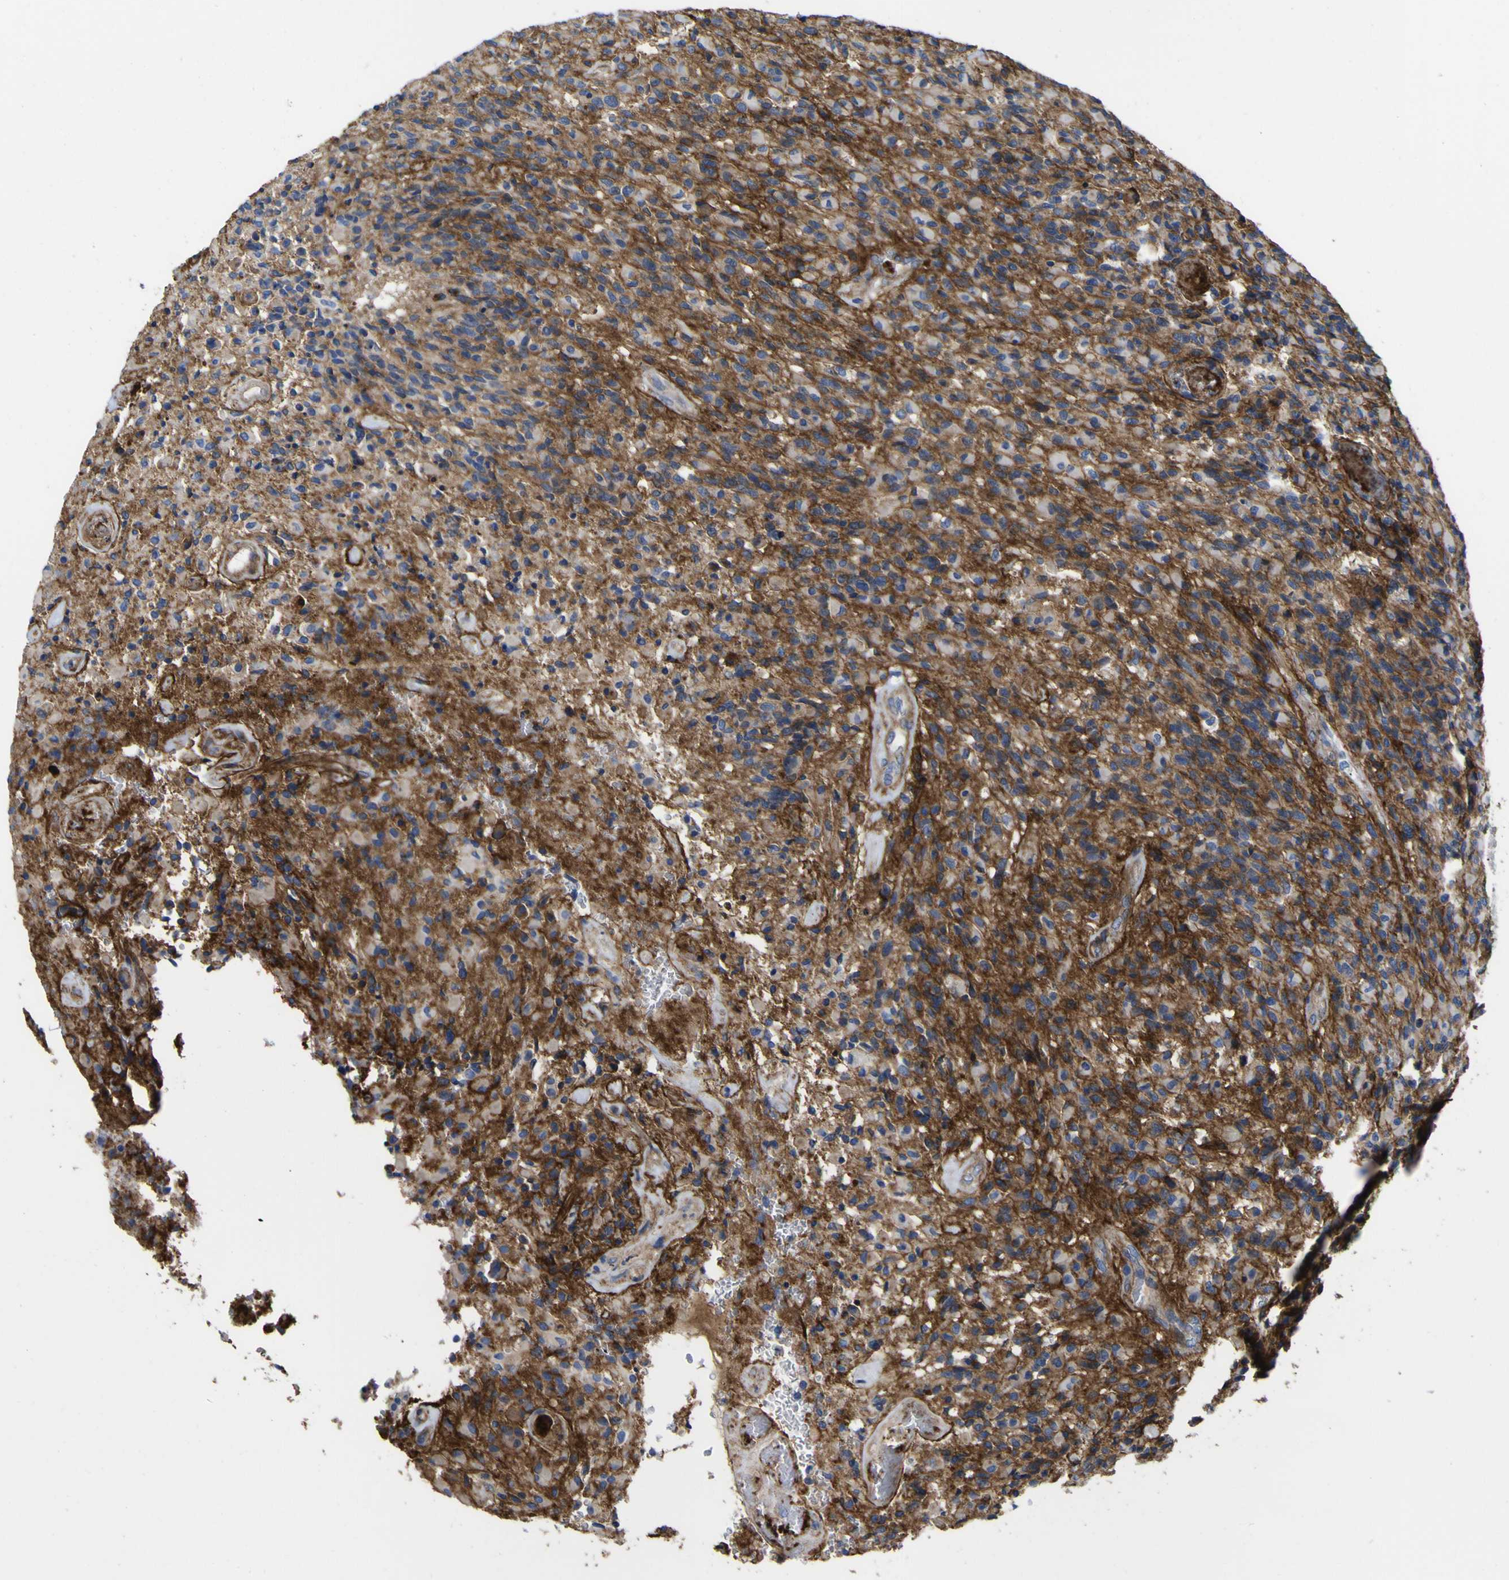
{"staining": {"intensity": "moderate", "quantity": "25%-75%", "location": "cytoplasmic/membranous"}, "tissue": "glioma", "cell_type": "Tumor cells", "image_type": "cancer", "snomed": [{"axis": "morphology", "description": "Glioma, malignant, High grade"}, {"axis": "topography", "description": "Brain"}], "caption": "High-grade glioma (malignant) stained with a protein marker reveals moderate staining in tumor cells.", "gene": "CD151", "patient": {"sex": "male", "age": 71}}